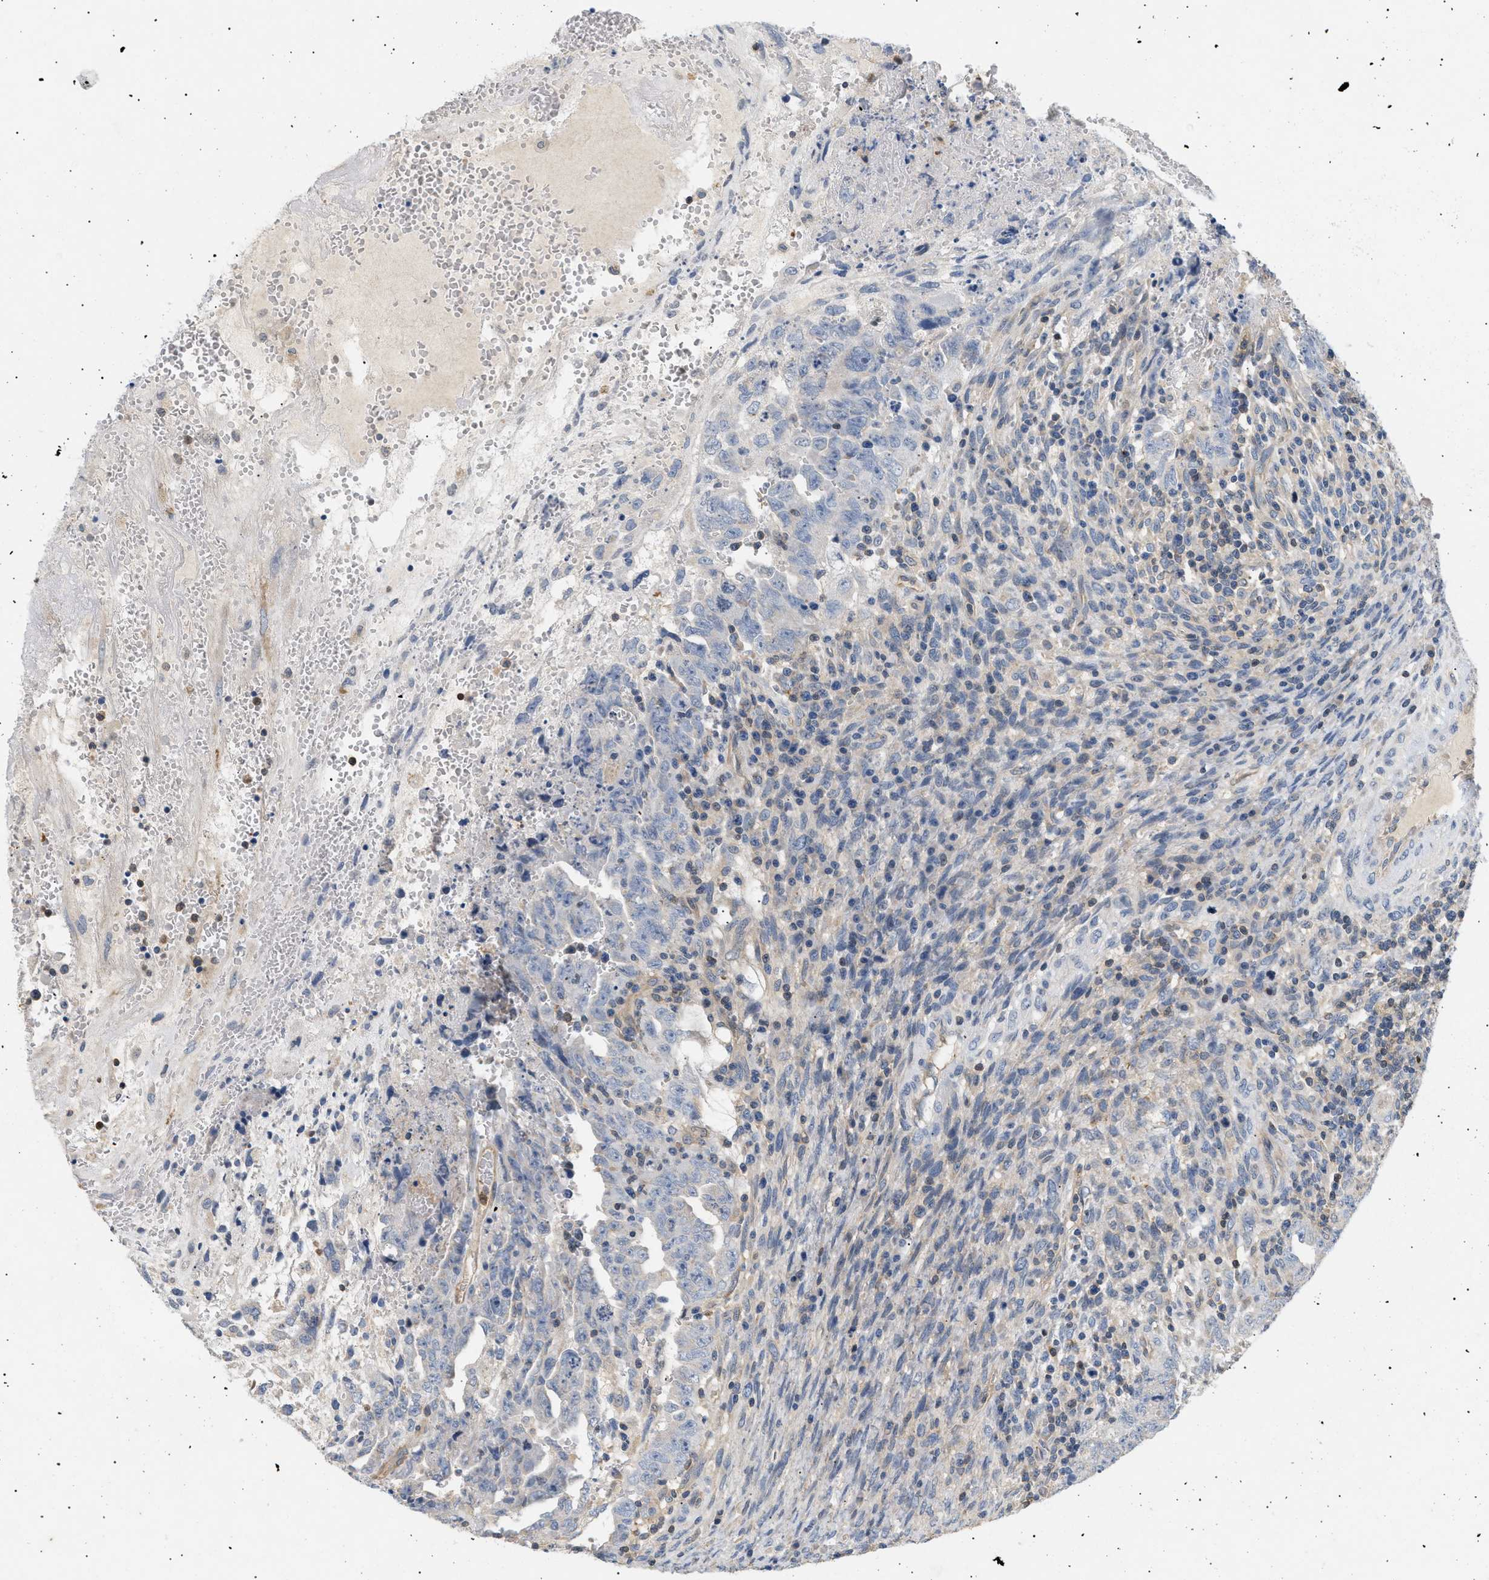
{"staining": {"intensity": "negative", "quantity": "none", "location": "none"}, "tissue": "testis cancer", "cell_type": "Tumor cells", "image_type": "cancer", "snomed": [{"axis": "morphology", "description": "Carcinoma, Embryonal, NOS"}, {"axis": "topography", "description": "Testis"}], "caption": "Tumor cells show no significant protein positivity in embryonal carcinoma (testis).", "gene": "FARS2", "patient": {"sex": "male", "age": 28}}